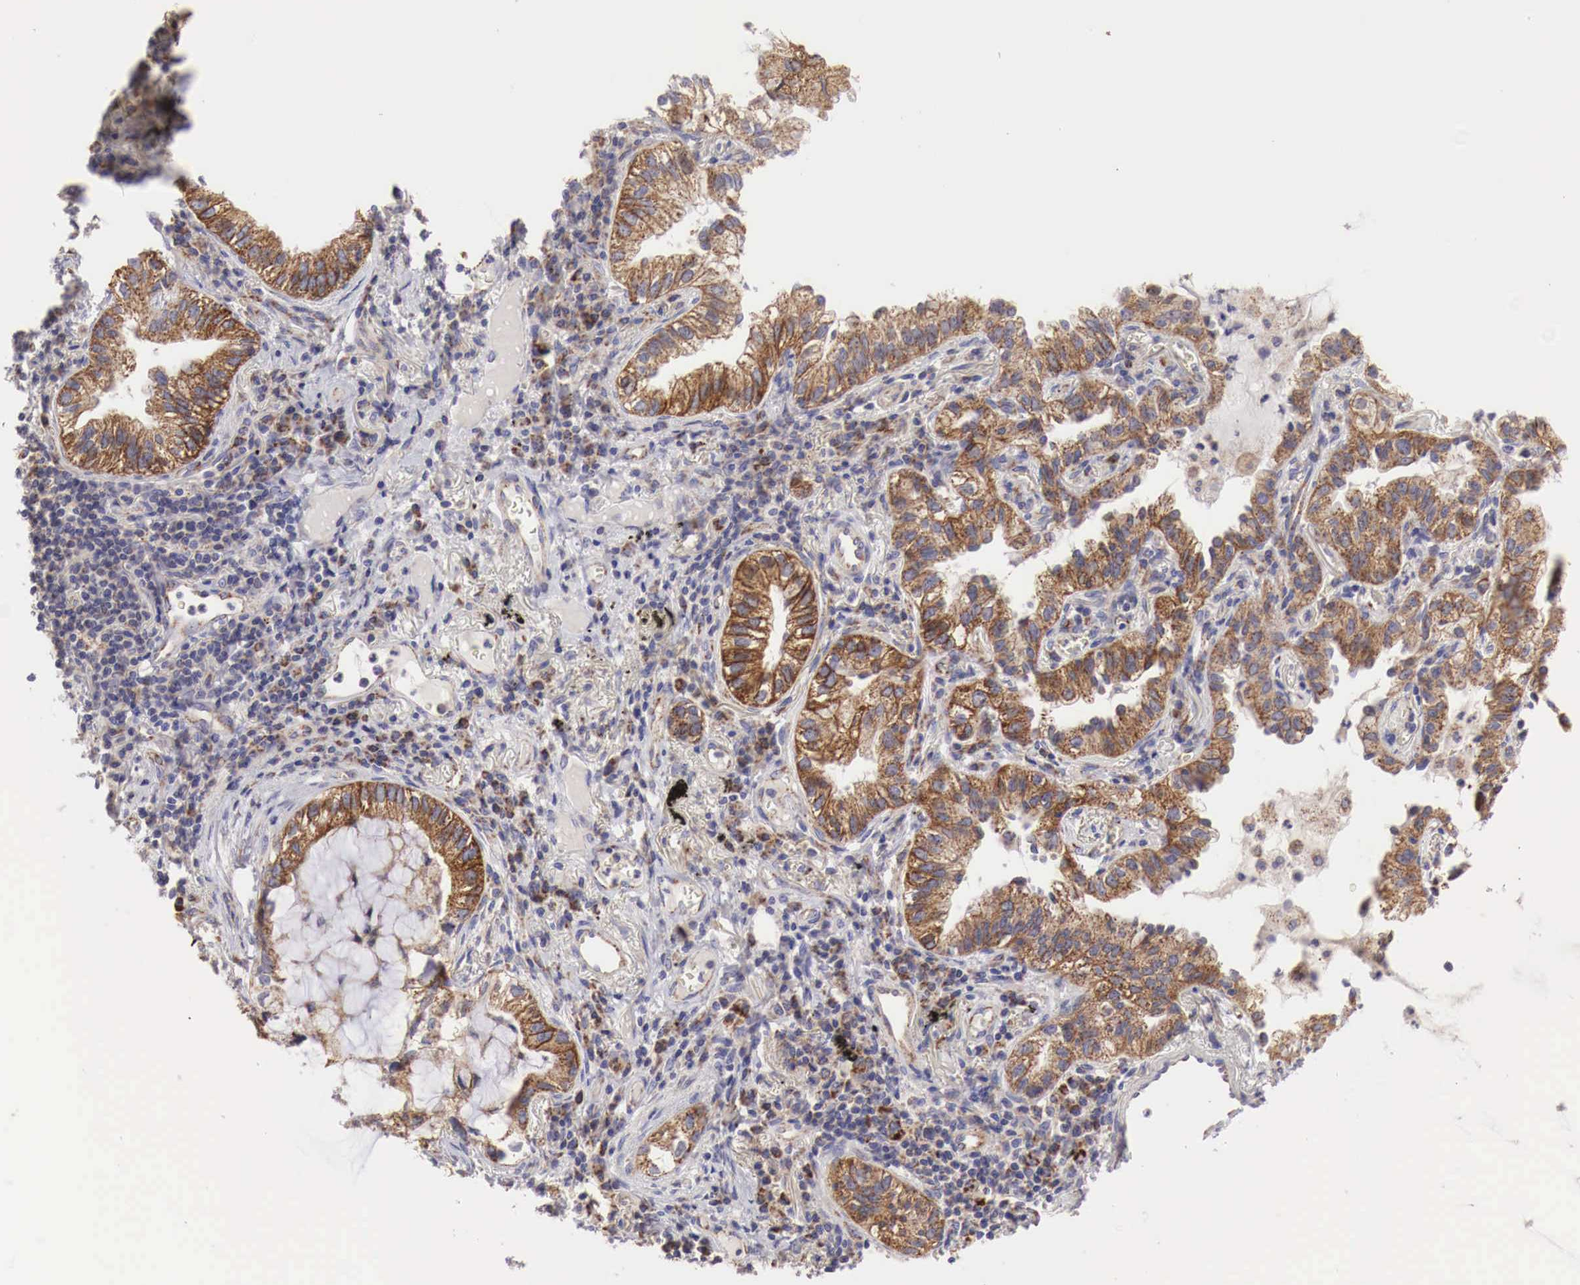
{"staining": {"intensity": "moderate", "quantity": ">75%", "location": "cytoplasmic/membranous"}, "tissue": "lung cancer", "cell_type": "Tumor cells", "image_type": "cancer", "snomed": [{"axis": "morphology", "description": "Adenocarcinoma, NOS"}, {"axis": "topography", "description": "Lung"}], "caption": "Human lung cancer stained with a protein marker shows moderate staining in tumor cells.", "gene": "XPNPEP3", "patient": {"sex": "female", "age": 50}}